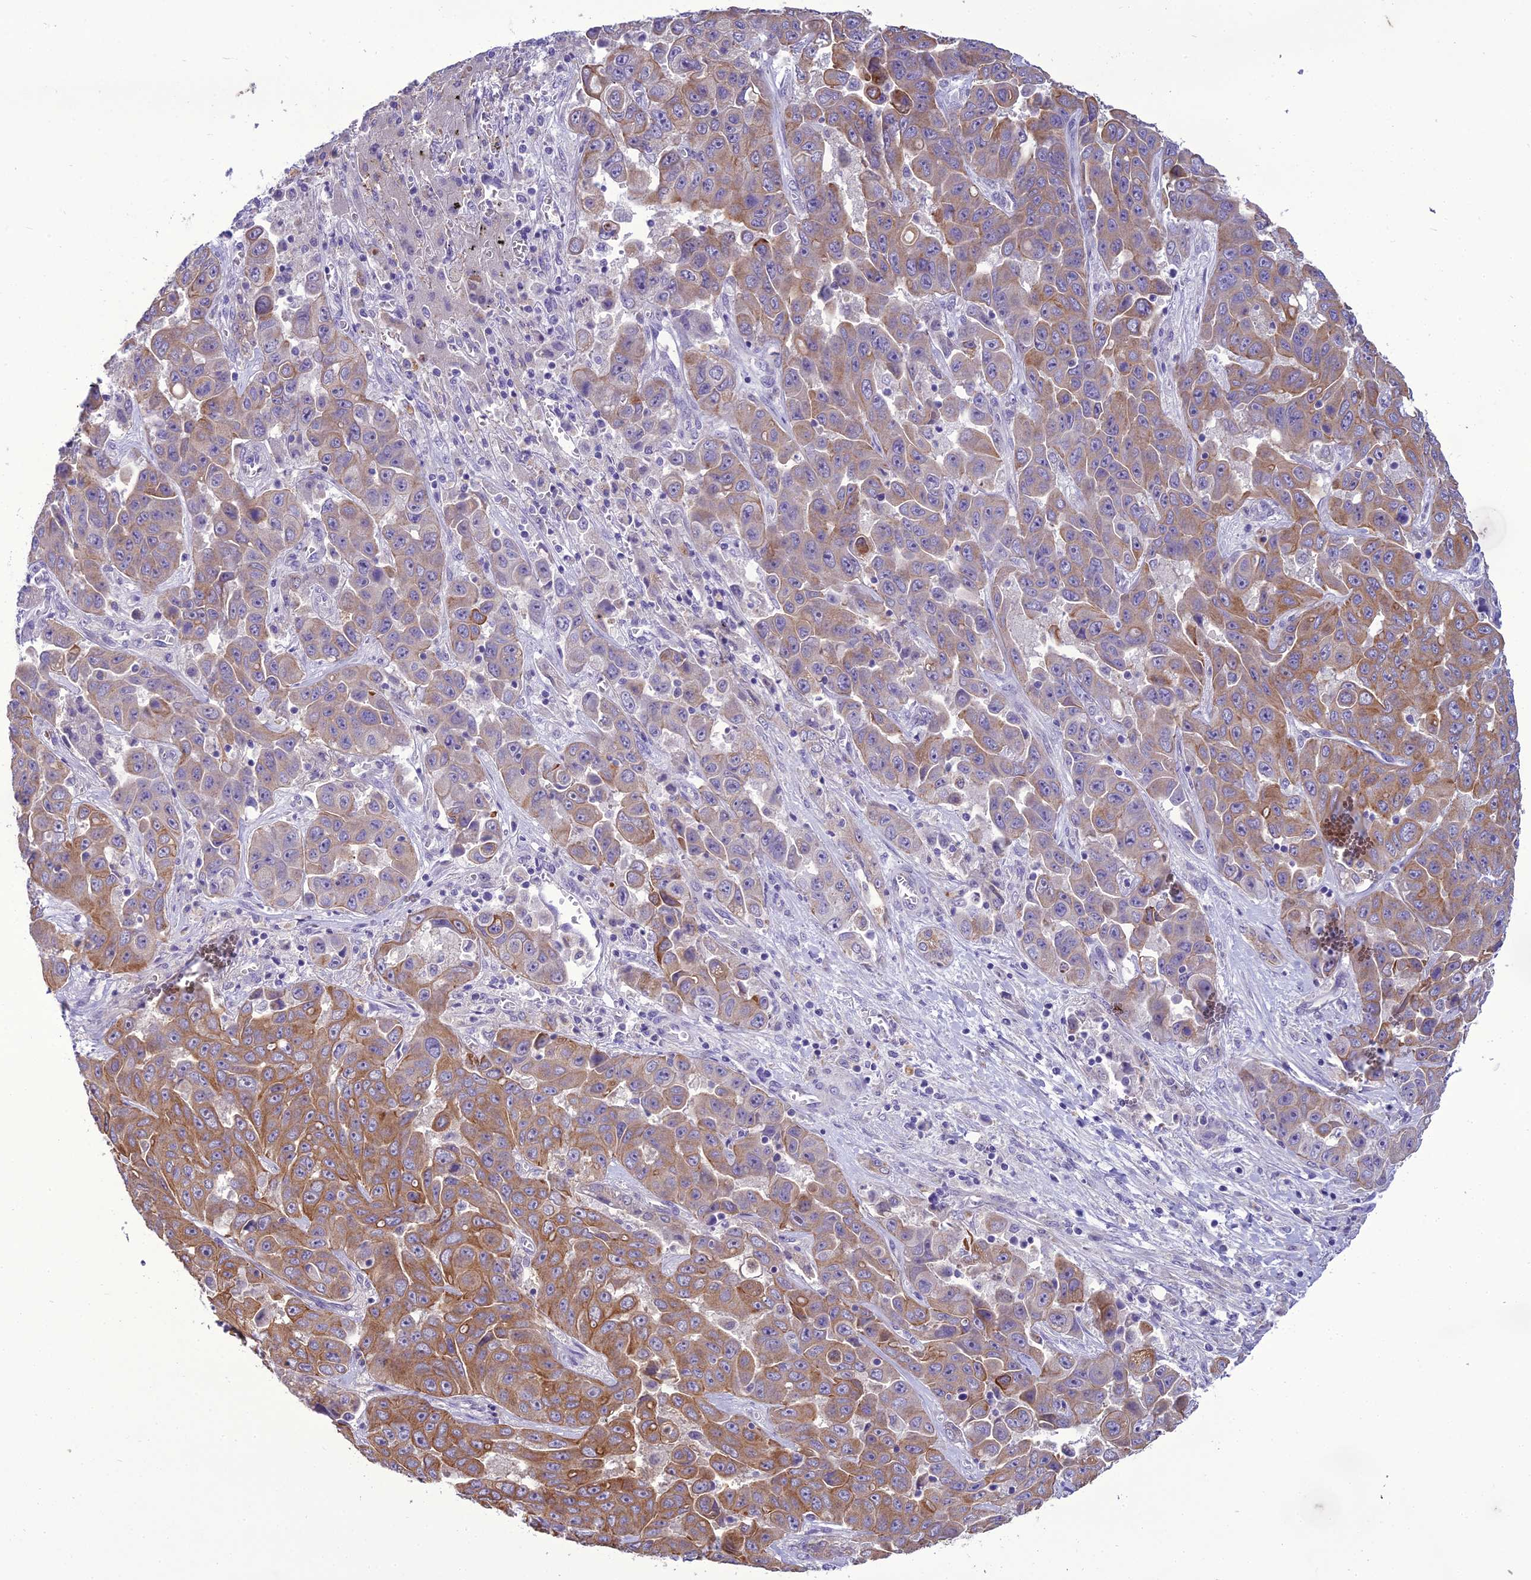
{"staining": {"intensity": "moderate", "quantity": "25%-75%", "location": "cytoplasmic/membranous"}, "tissue": "liver cancer", "cell_type": "Tumor cells", "image_type": "cancer", "snomed": [{"axis": "morphology", "description": "Cholangiocarcinoma"}, {"axis": "topography", "description": "Liver"}], "caption": "Immunohistochemical staining of liver cancer reveals medium levels of moderate cytoplasmic/membranous expression in approximately 25%-75% of tumor cells.", "gene": "SCRT1", "patient": {"sex": "female", "age": 52}}